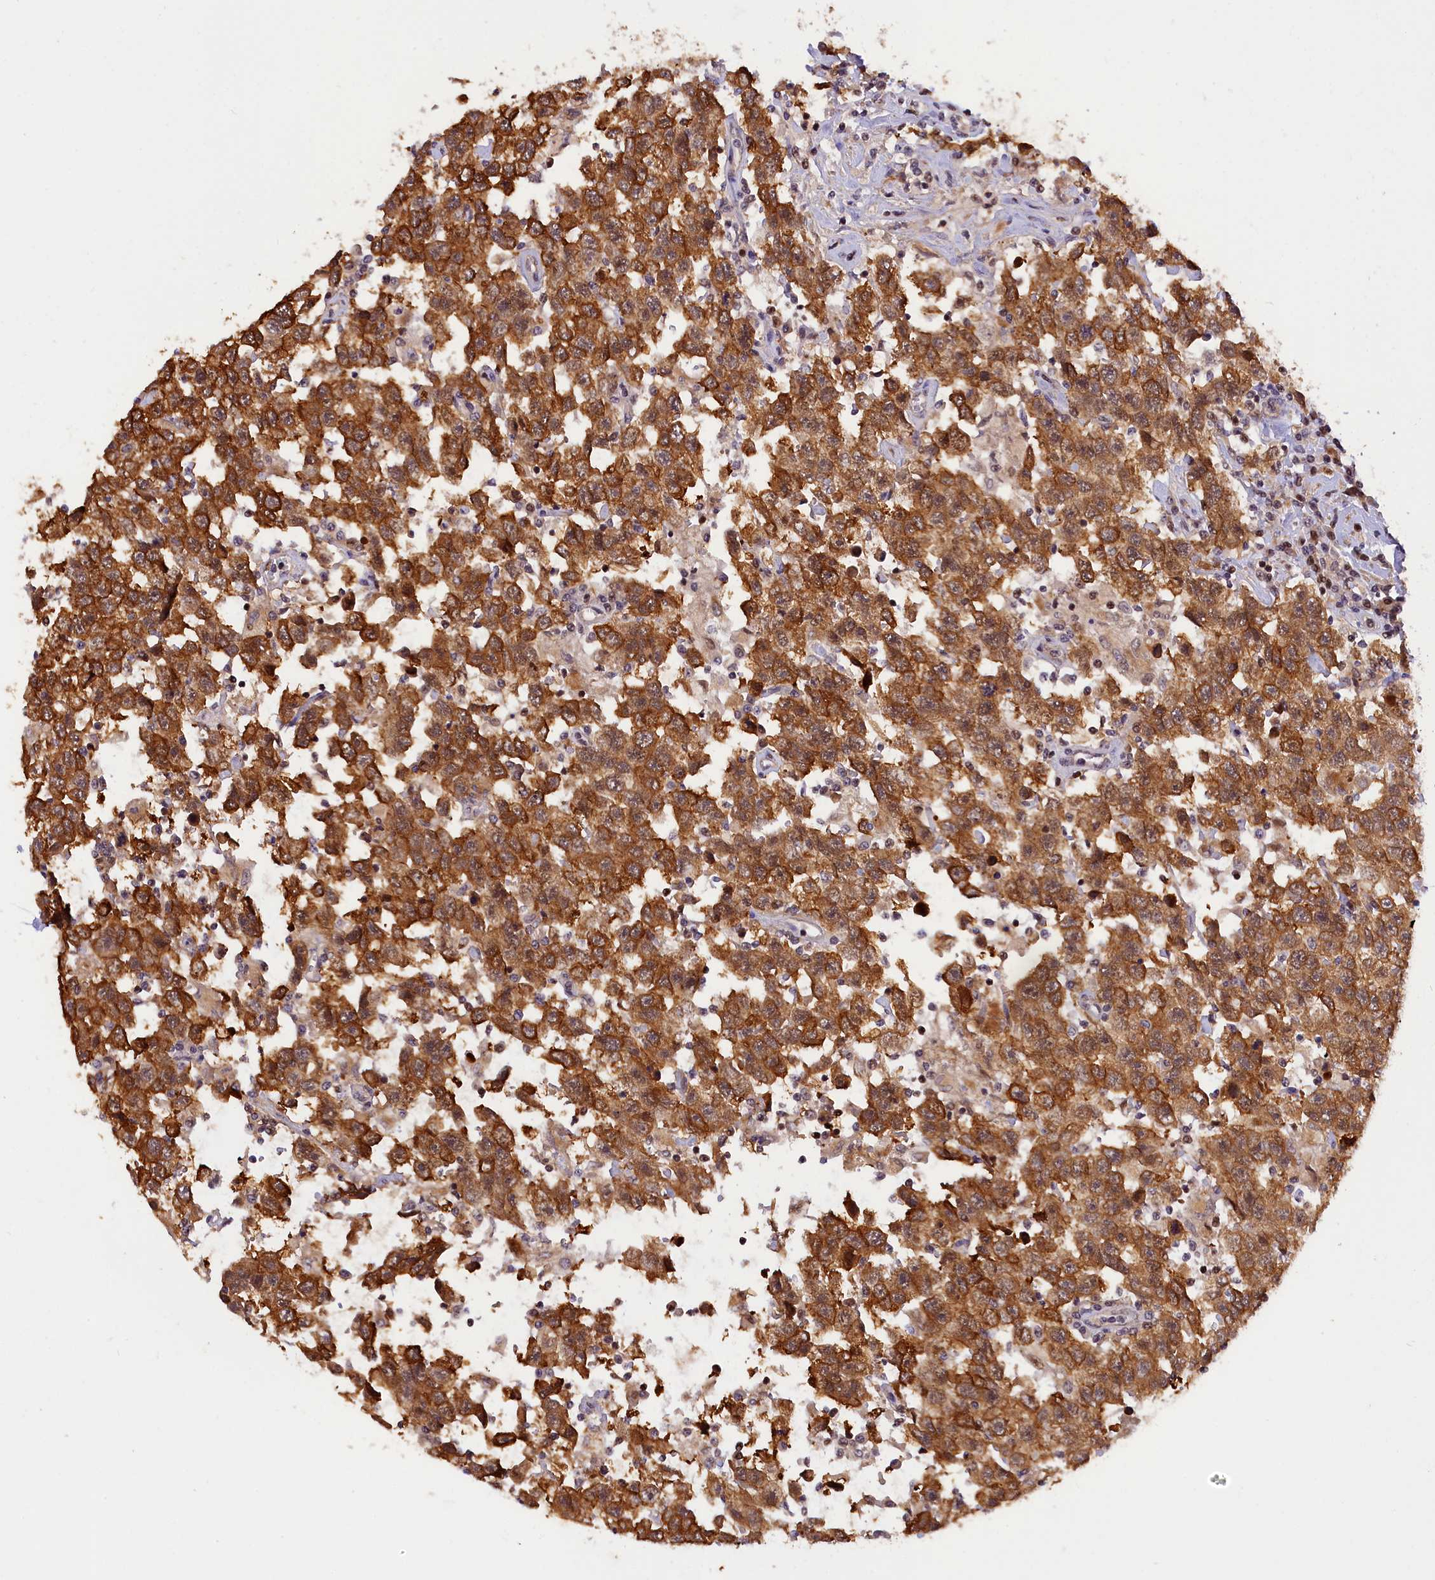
{"staining": {"intensity": "strong", "quantity": ">75%", "location": "cytoplasmic/membranous"}, "tissue": "testis cancer", "cell_type": "Tumor cells", "image_type": "cancer", "snomed": [{"axis": "morphology", "description": "Seminoma, NOS"}, {"axis": "topography", "description": "Testis"}], "caption": "There is high levels of strong cytoplasmic/membranous expression in tumor cells of seminoma (testis), as demonstrated by immunohistochemical staining (brown color).", "gene": "SAMD4A", "patient": {"sex": "male", "age": 41}}